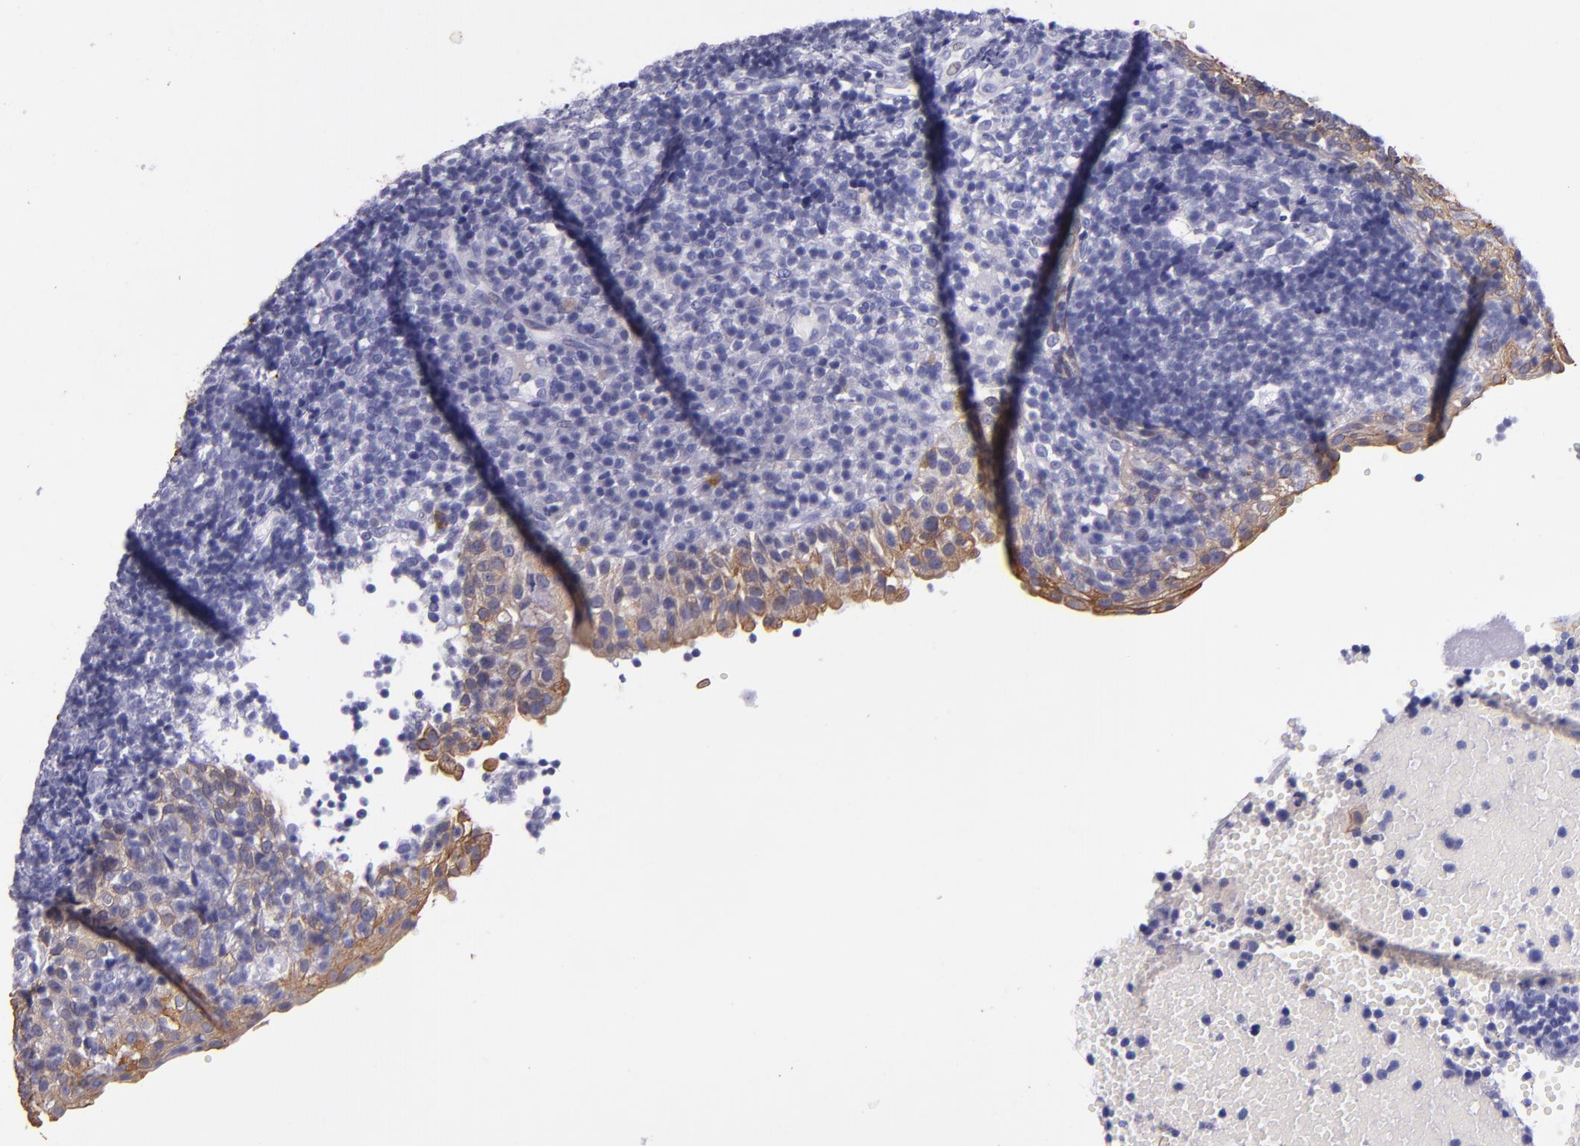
{"staining": {"intensity": "negative", "quantity": "none", "location": "none"}, "tissue": "tonsil", "cell_type": "Germinal center cells", "image_type": "normal", "snomed": [{"axis": "morphology", "description": "Normal tissue, NOS"}, {"axis": "topography", "description": "Tonsil"}], "caption": "An IHC image of benign tonsil is shown. There is no staining in germinal center cells of tonsil. Nuclei are stained in blue.", "gene": "KRT4", "patient": {"sex": "female", "age": 40}}